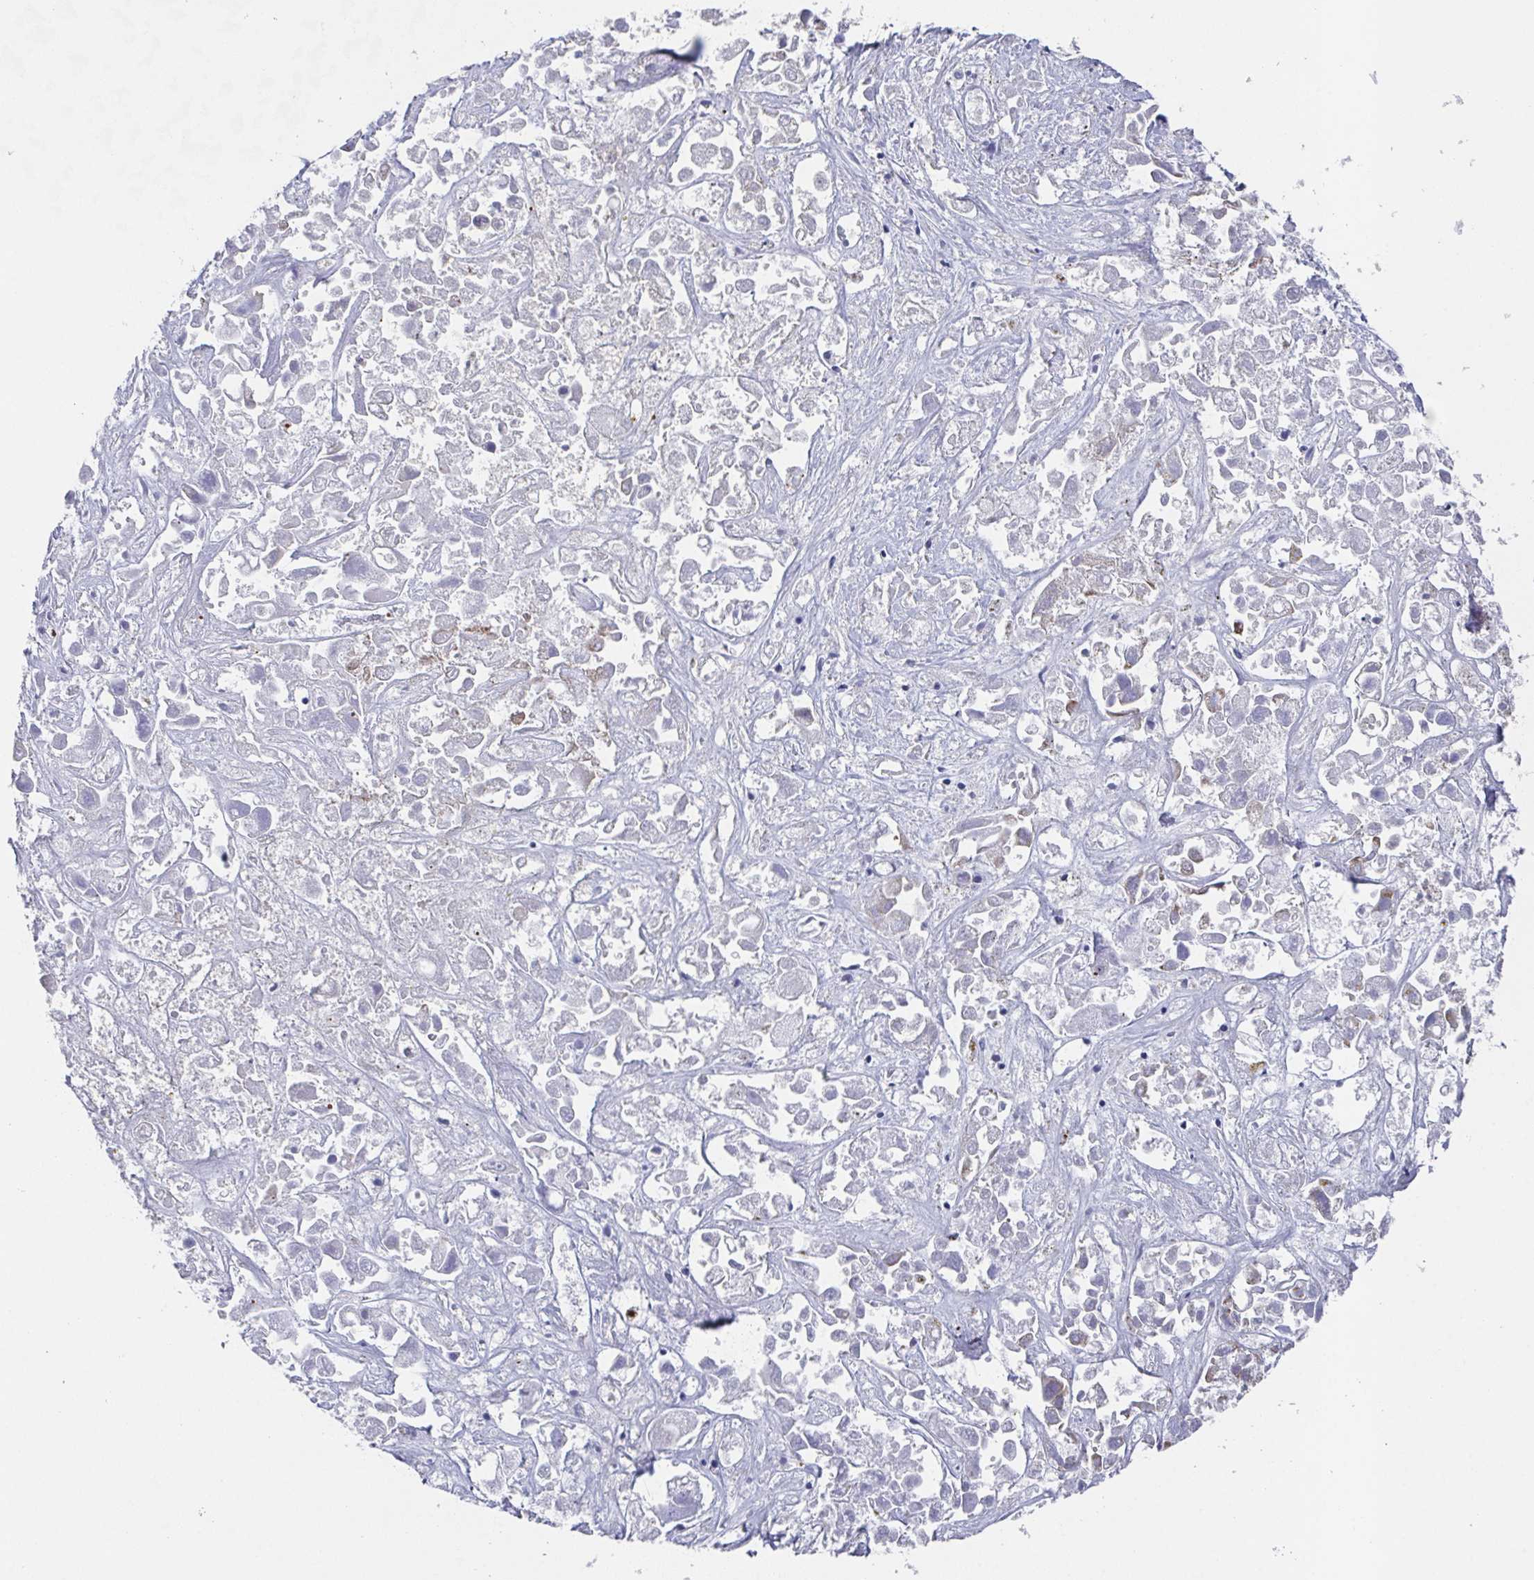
{"staining": {"intensity": "negative", "quantity": "none", "location": "none"}, "tissue": "liver cancer", "cell_type": "Tumor cells", "image_type": "cancer", "snomed": [{"axis": "morphology", "description": "Cholangiocarcinoma"}, {"axis": "topography", "description": "Liver"}], "caption": "Tumor cells show no significant staining in cholangiocarcinoma (liver).", "gene": "SSC4D", "patient": {"sex": "male", "age": 81}}